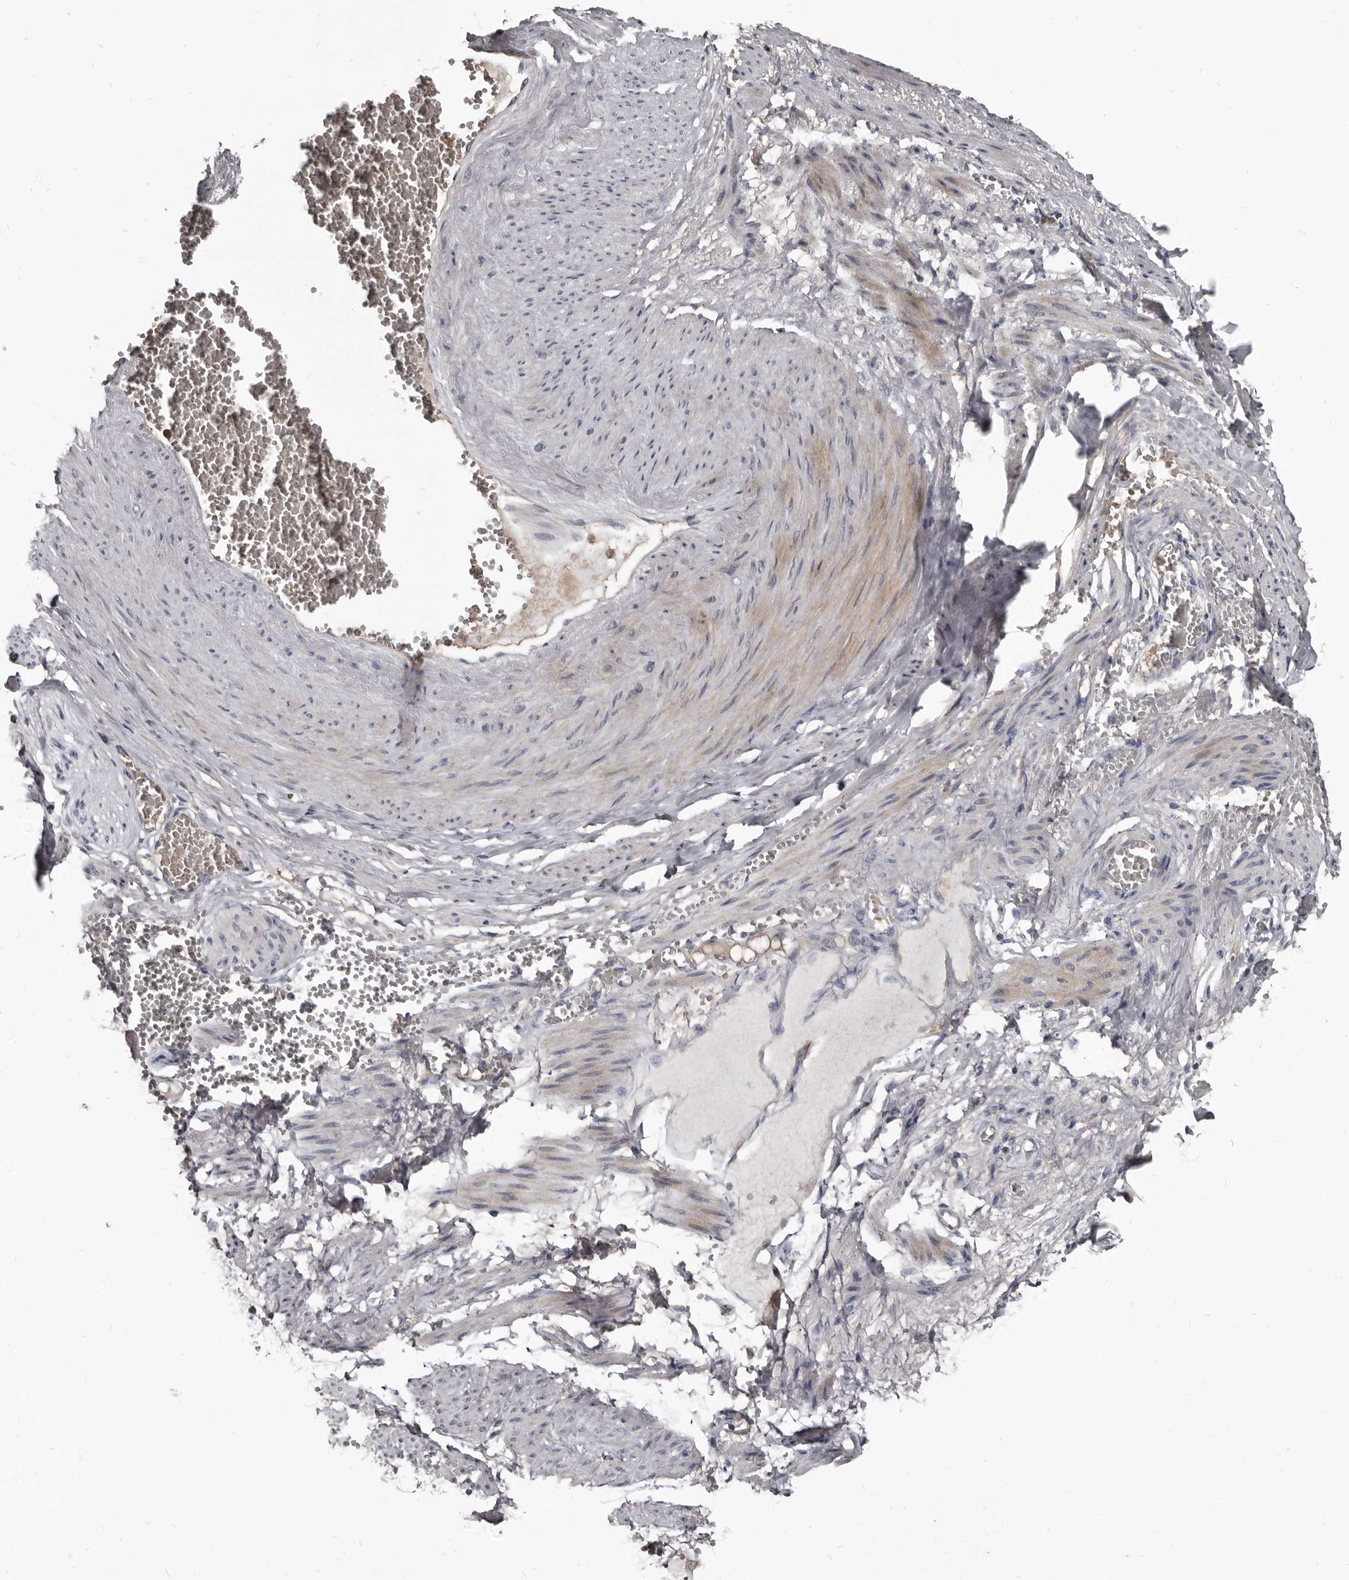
{"staining": {"intensity": "negative", "quantity": "none", "location": "none"}, "tissue": "soft tissue", "cell_type": "Fibroblasts", "image_type": "normal", "snomed": [{"axis": "morphology", "description": "Normal tissue, NOS"}, {"axis": "topography", "description": "Smooth muscle"}, {"axis": "topography", "description": "Peripheral nerve tissue"}], "caption": "Immunohistochemical staining of unremarkable human soft tissue reveals no significant expression in fibroblasts.", "gene": "GREB1", "patient": {"sex": "female", "age": 39}}